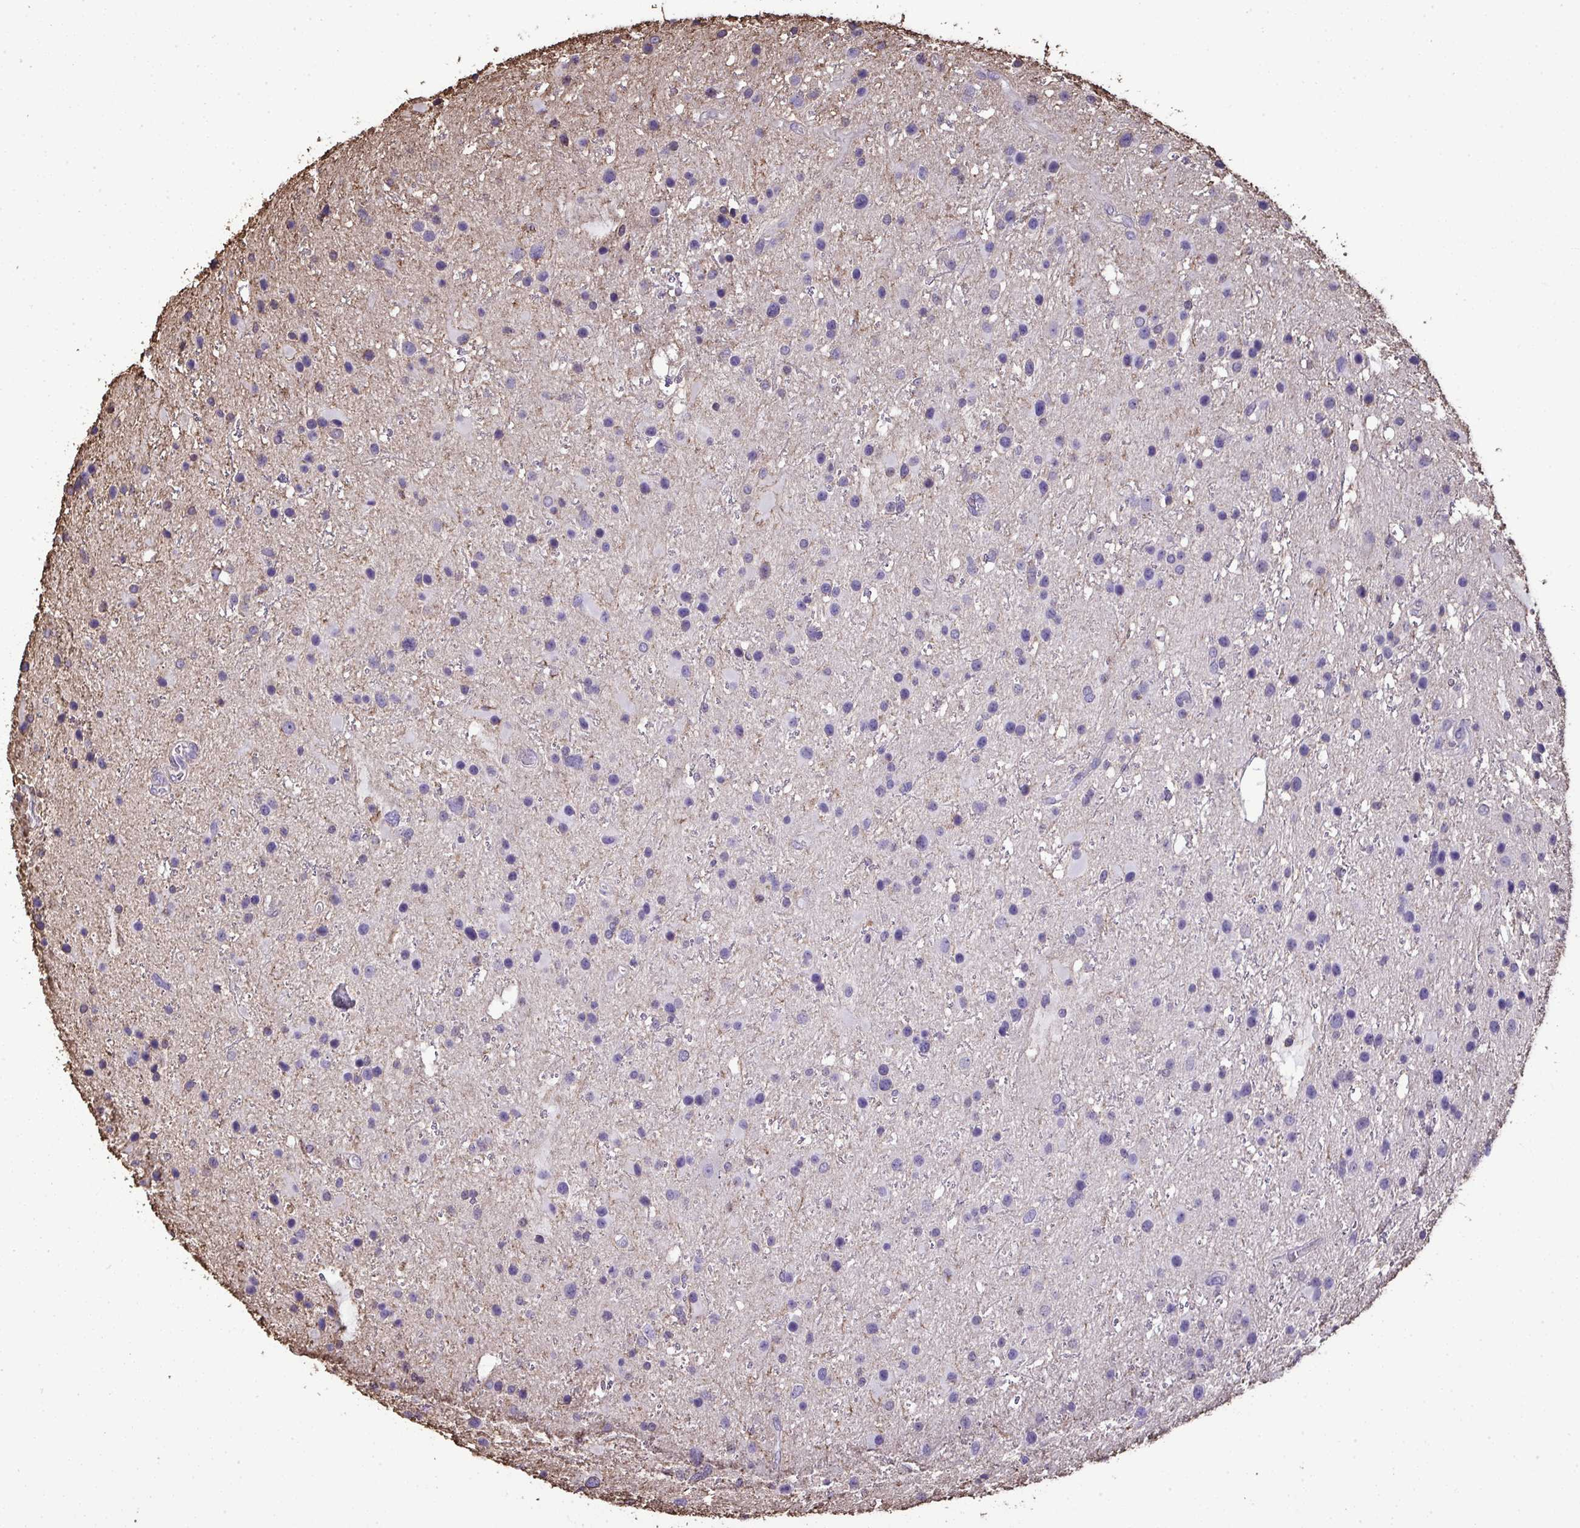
{"staining": {"intensity": "negative", "quantity": "none", "location": "none"}, "tissue": "glioma", "cell_type": "Tumor cells", "image_type": "cancer", "snomed": [{"axis": "morphology", "description": "Glioma, malignant, Low grade"}, {"axis": "topography", "description": "Brain"}], "caption": "The micrograph exhibits no significant staining in tumor cells of low-grade glioma (malignant).", "gene": "ANXA5", "patient": {"sex": "female", "age": 32}}